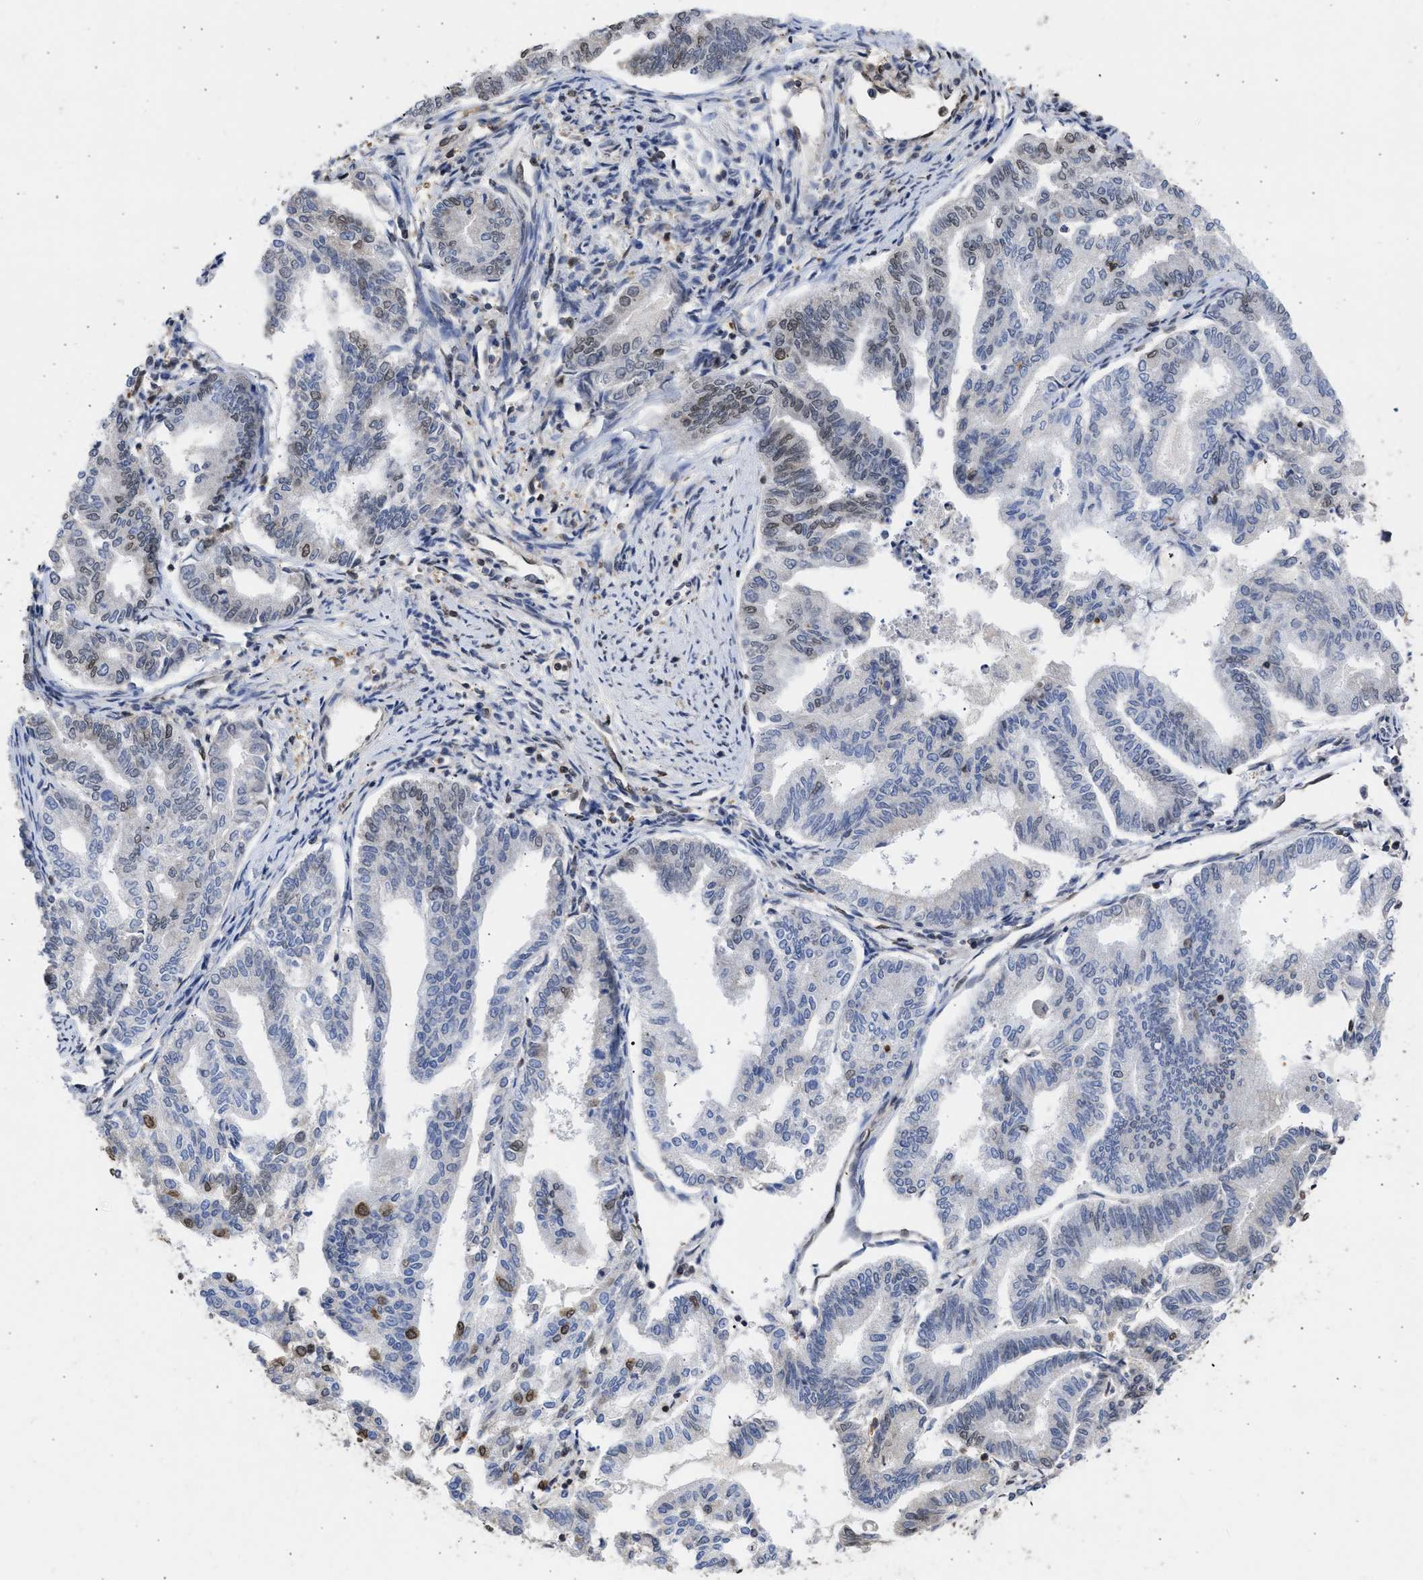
{"staining": {"intensity": "weak", "quantity": "<25%", "location": "cytoplasmic/membranous,nuclear"}, "tissue": "endometrial cancer", "cell_type": "Tumor cells", "image_type": "cancer", "snomed": [{"axis": "morphology", "description": "Adenocarcinoma, NOS"}, {"axis": "topography", "description": "Endometrium"}], "caption": "Human endometrial adenocarcinoma stained for a protein using immunohistochemistry reveals no expression in tumor cells.", "gene": "NUP35", "patient": {"sex": "female", "age": 79}}